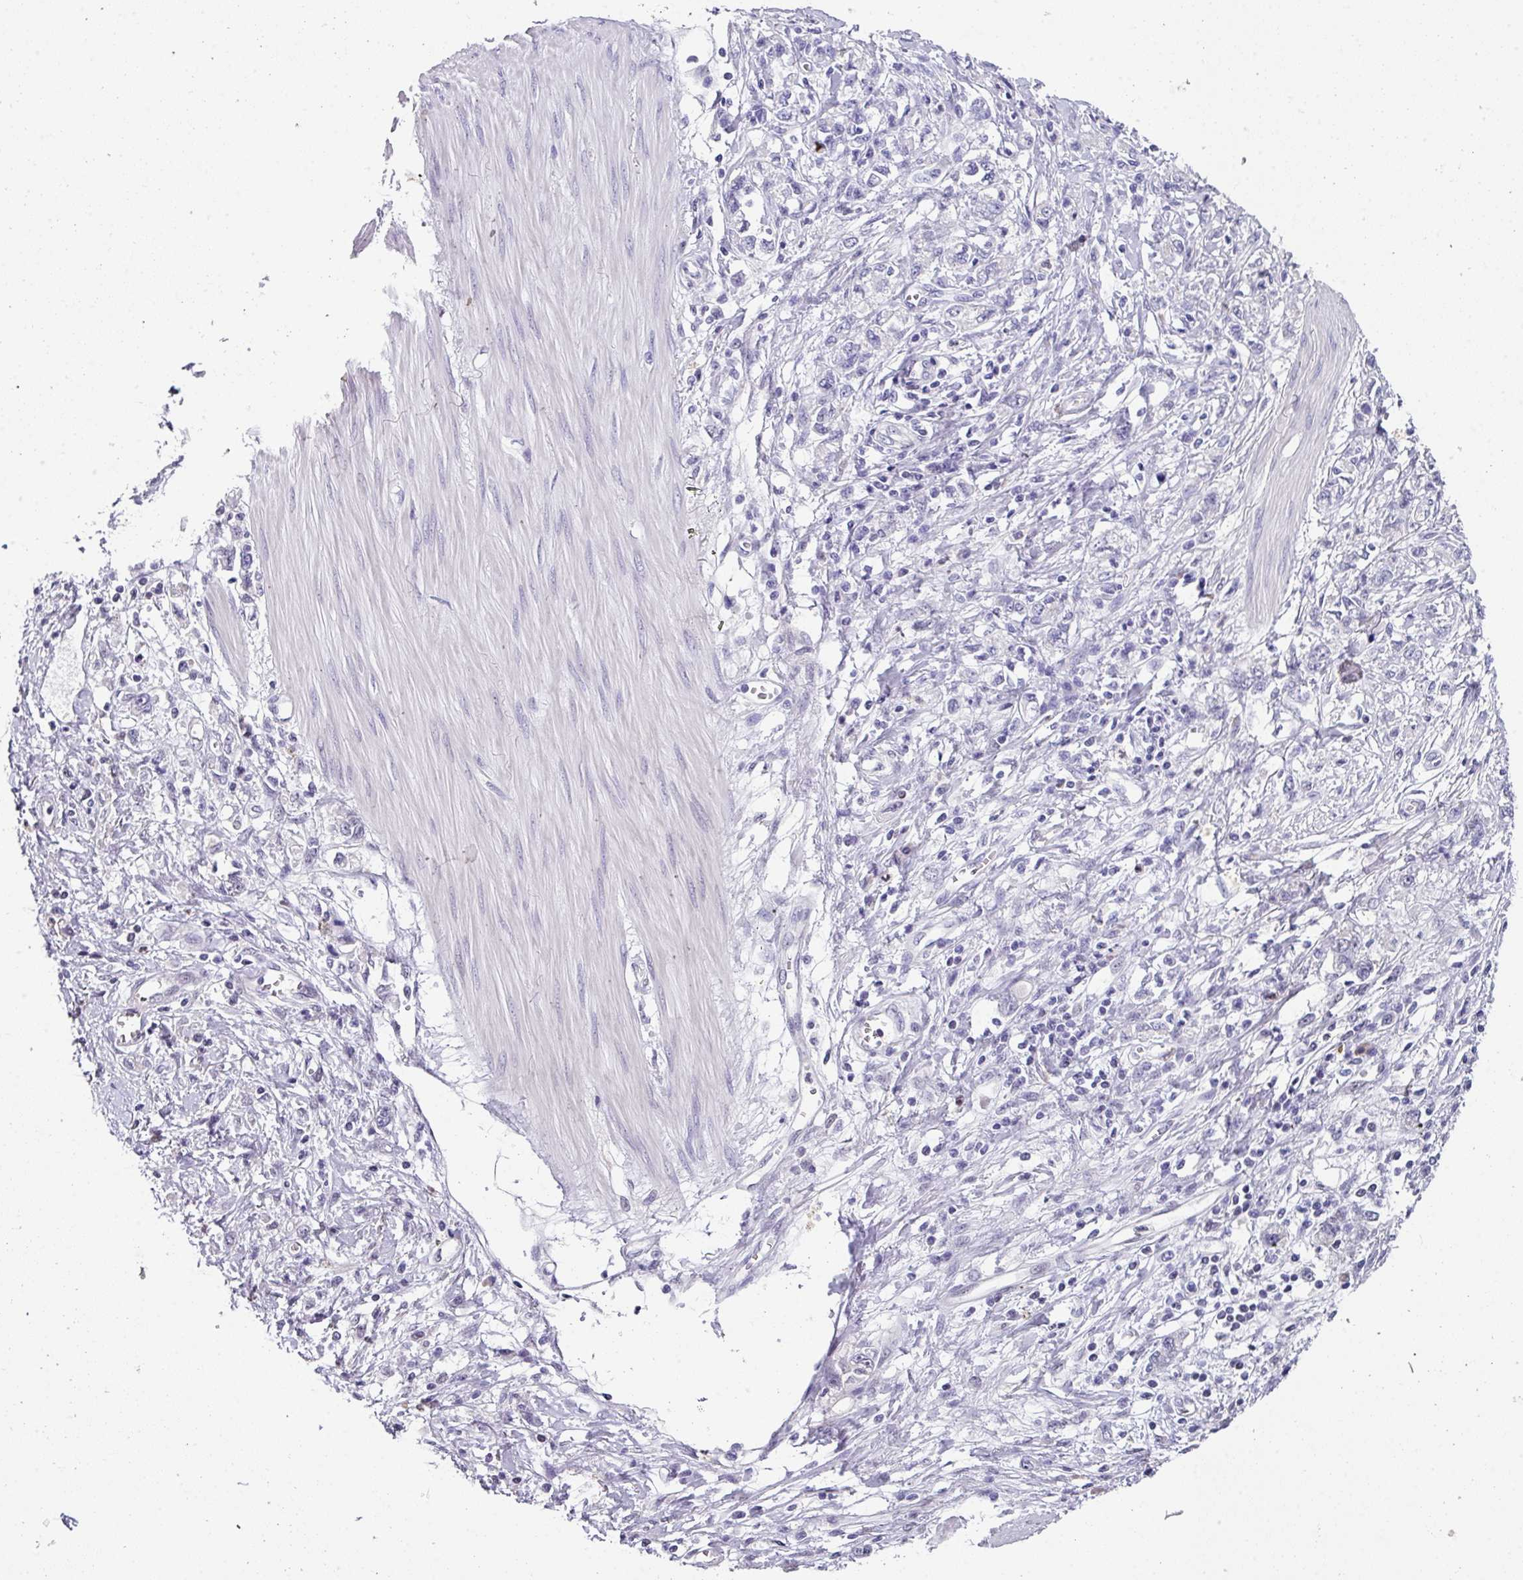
{"staining": {"intensity": "negative", "quantity": "none", "location": "none"}, "tissue": "stomach cancer", "cell_type": "Tumor cells", "image_type": "cancer", "snomed": [{"axis": "morphology", "description": "Adenocarcinoma, NOS"}, {"axis": "topography", "description": "Stomach"}], "caption": "The image reveals no staining of tumor cells in adenocarcinoma (stomach).", "gene": "ZFP3", "patient": {"sex": "female", "age": 76}}